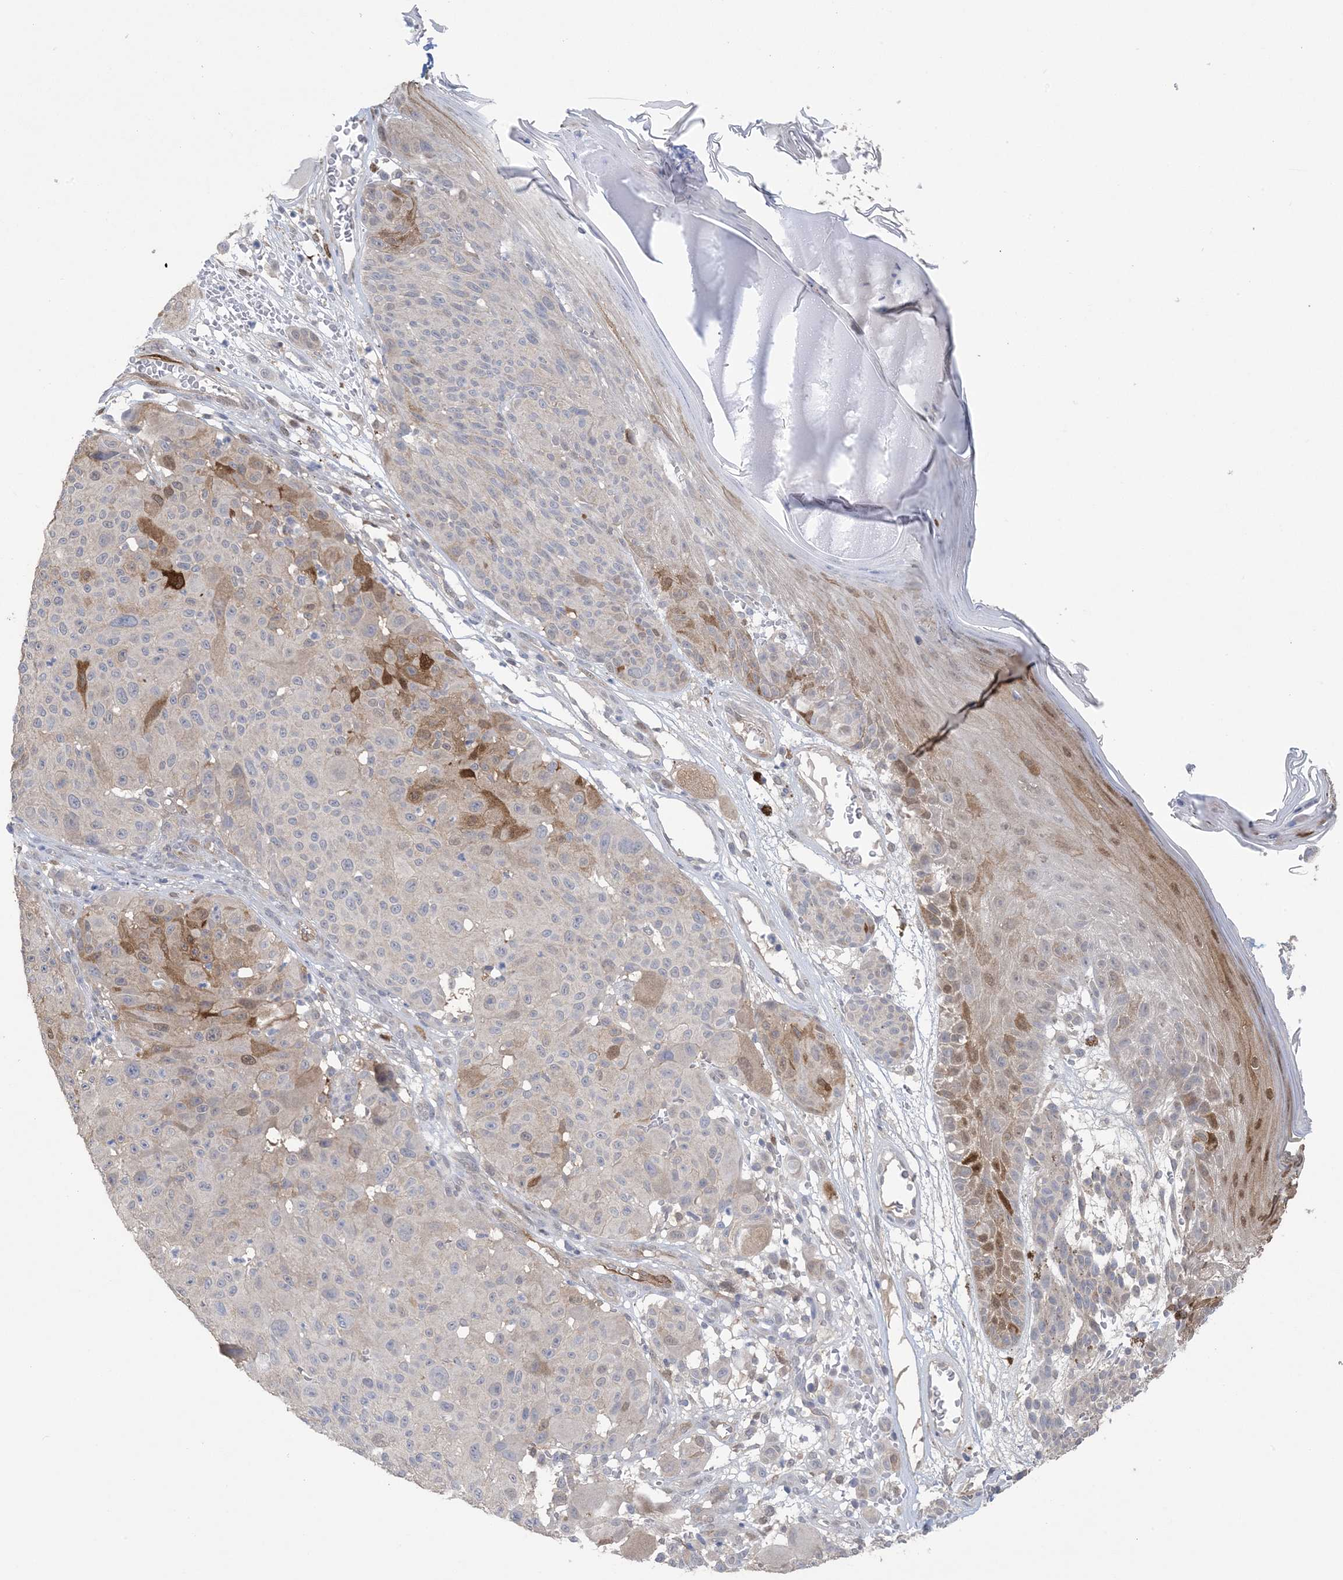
{"staining": {"intensity": "moderate", "quantity": "<25%", "location": "cytoplasmic/membranous"}, "tissue": "melanoma", "cell_type": "Tumor cells", "image_type": "cancer", "snomed": [{"axis": "morphology", "description": "Malignant melanoma, NOS"}, {"axis": "topography", "description": "Skin"}], "caption": "A brown stain labels moderate cytoplasmic/membranous positivity of a protein in human melanoma tumor cells.", "gene": "HMGCS1", "patient": {"sex": "male", "age": 83}}